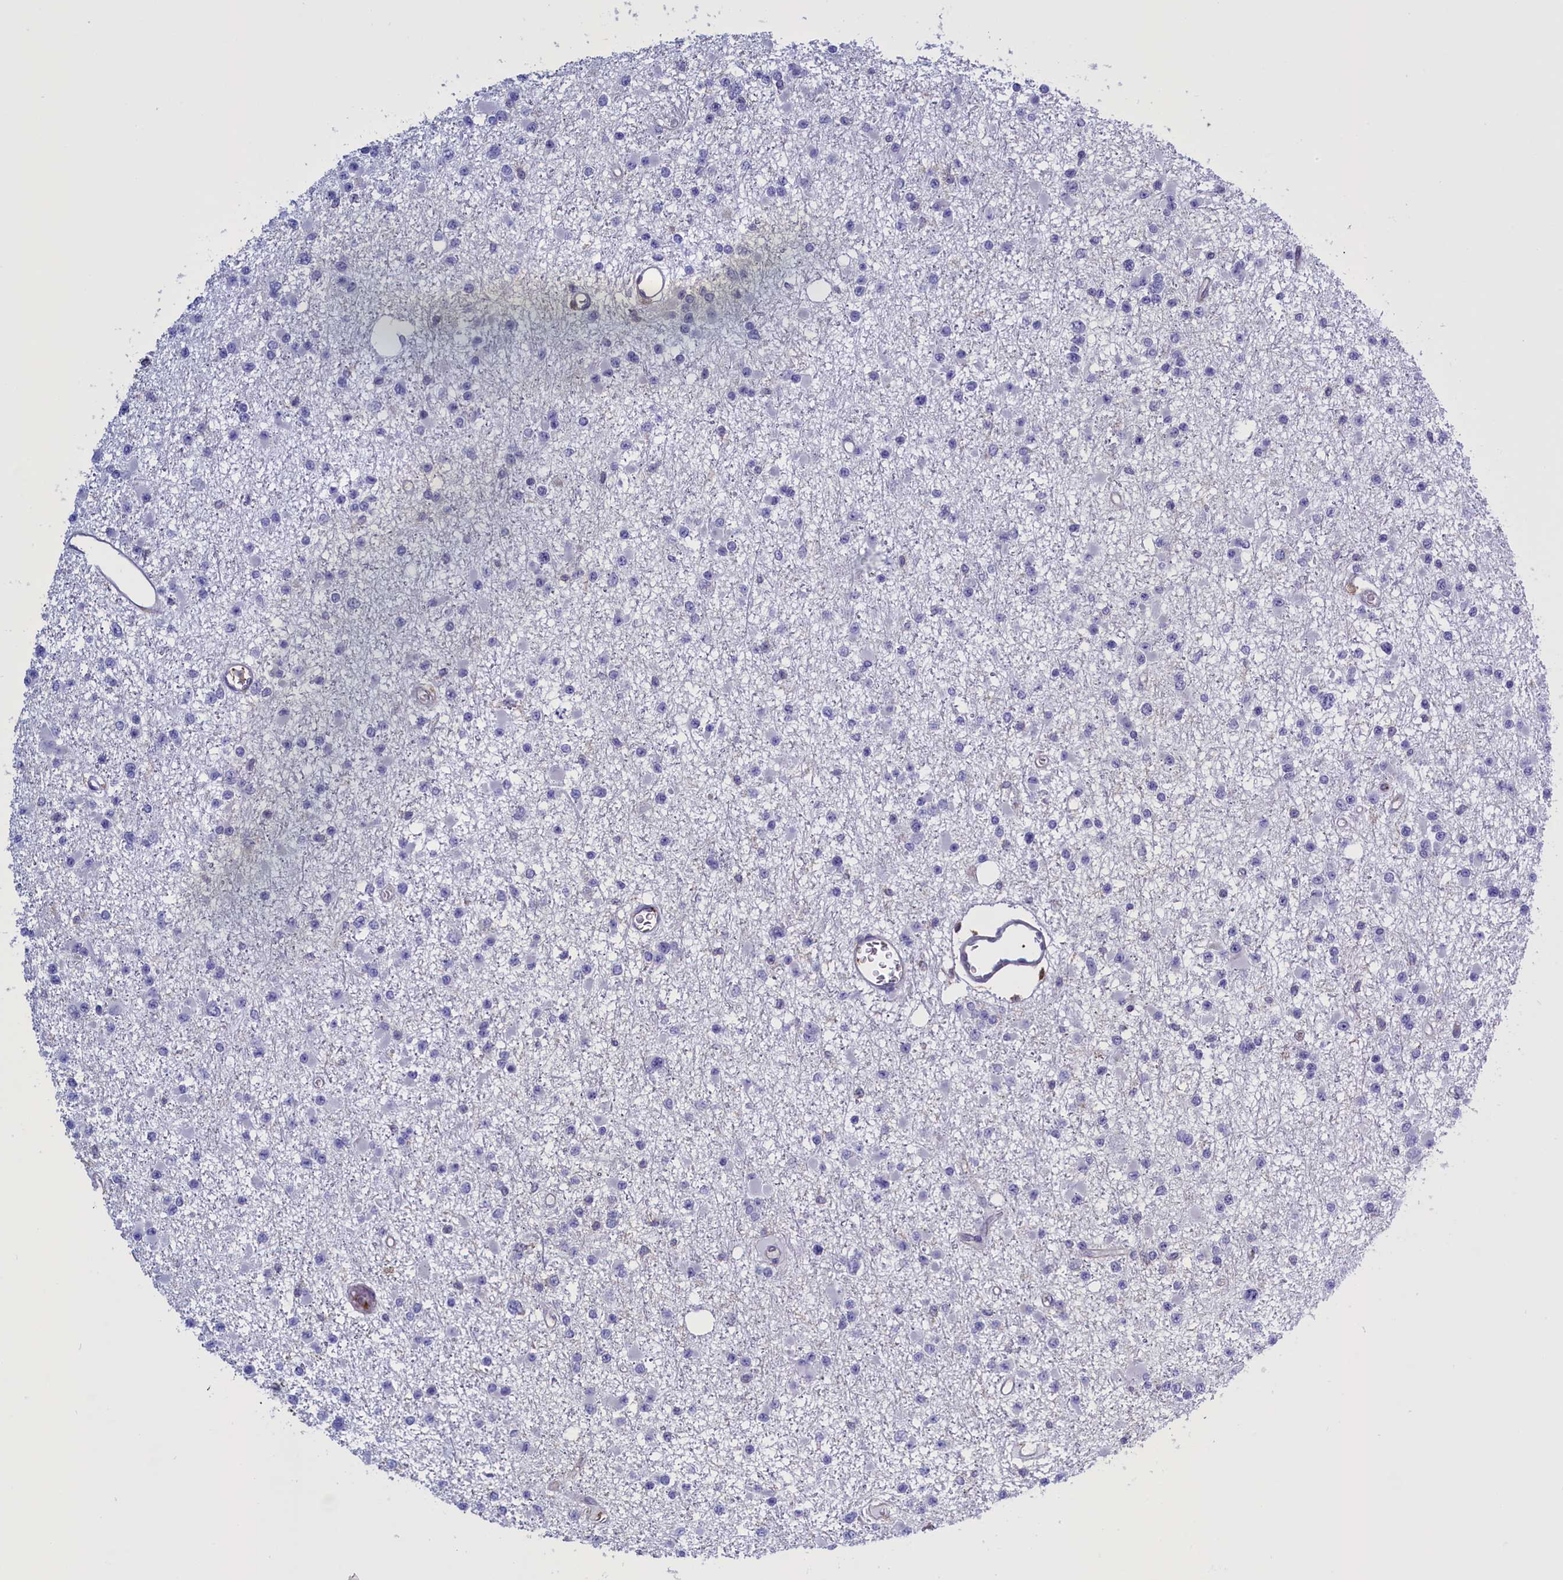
{"staining": {"intensity": "negative", "quantity": "none", "location": "none"}, "tissue": "glioma", "cell_type": "Tumor cells", "image_type": "cancer", "snomed": [{"axis": "morphology", "description": "Glioma, malignant, Low grade"}, {"axis": "topography", "description": "Brain"}], "caption": "High power microscopy photomicrograph of an immunohistochemistry (IHC) photomicrograph of malignant low-grade glioma, revealing no significant staining in tumor cells. (DAB (3,3'-diaminobenzidine) IHC, high magnification).", "gene": "ARHGAP18", "patient": {"sex": "female", "age": 22}}